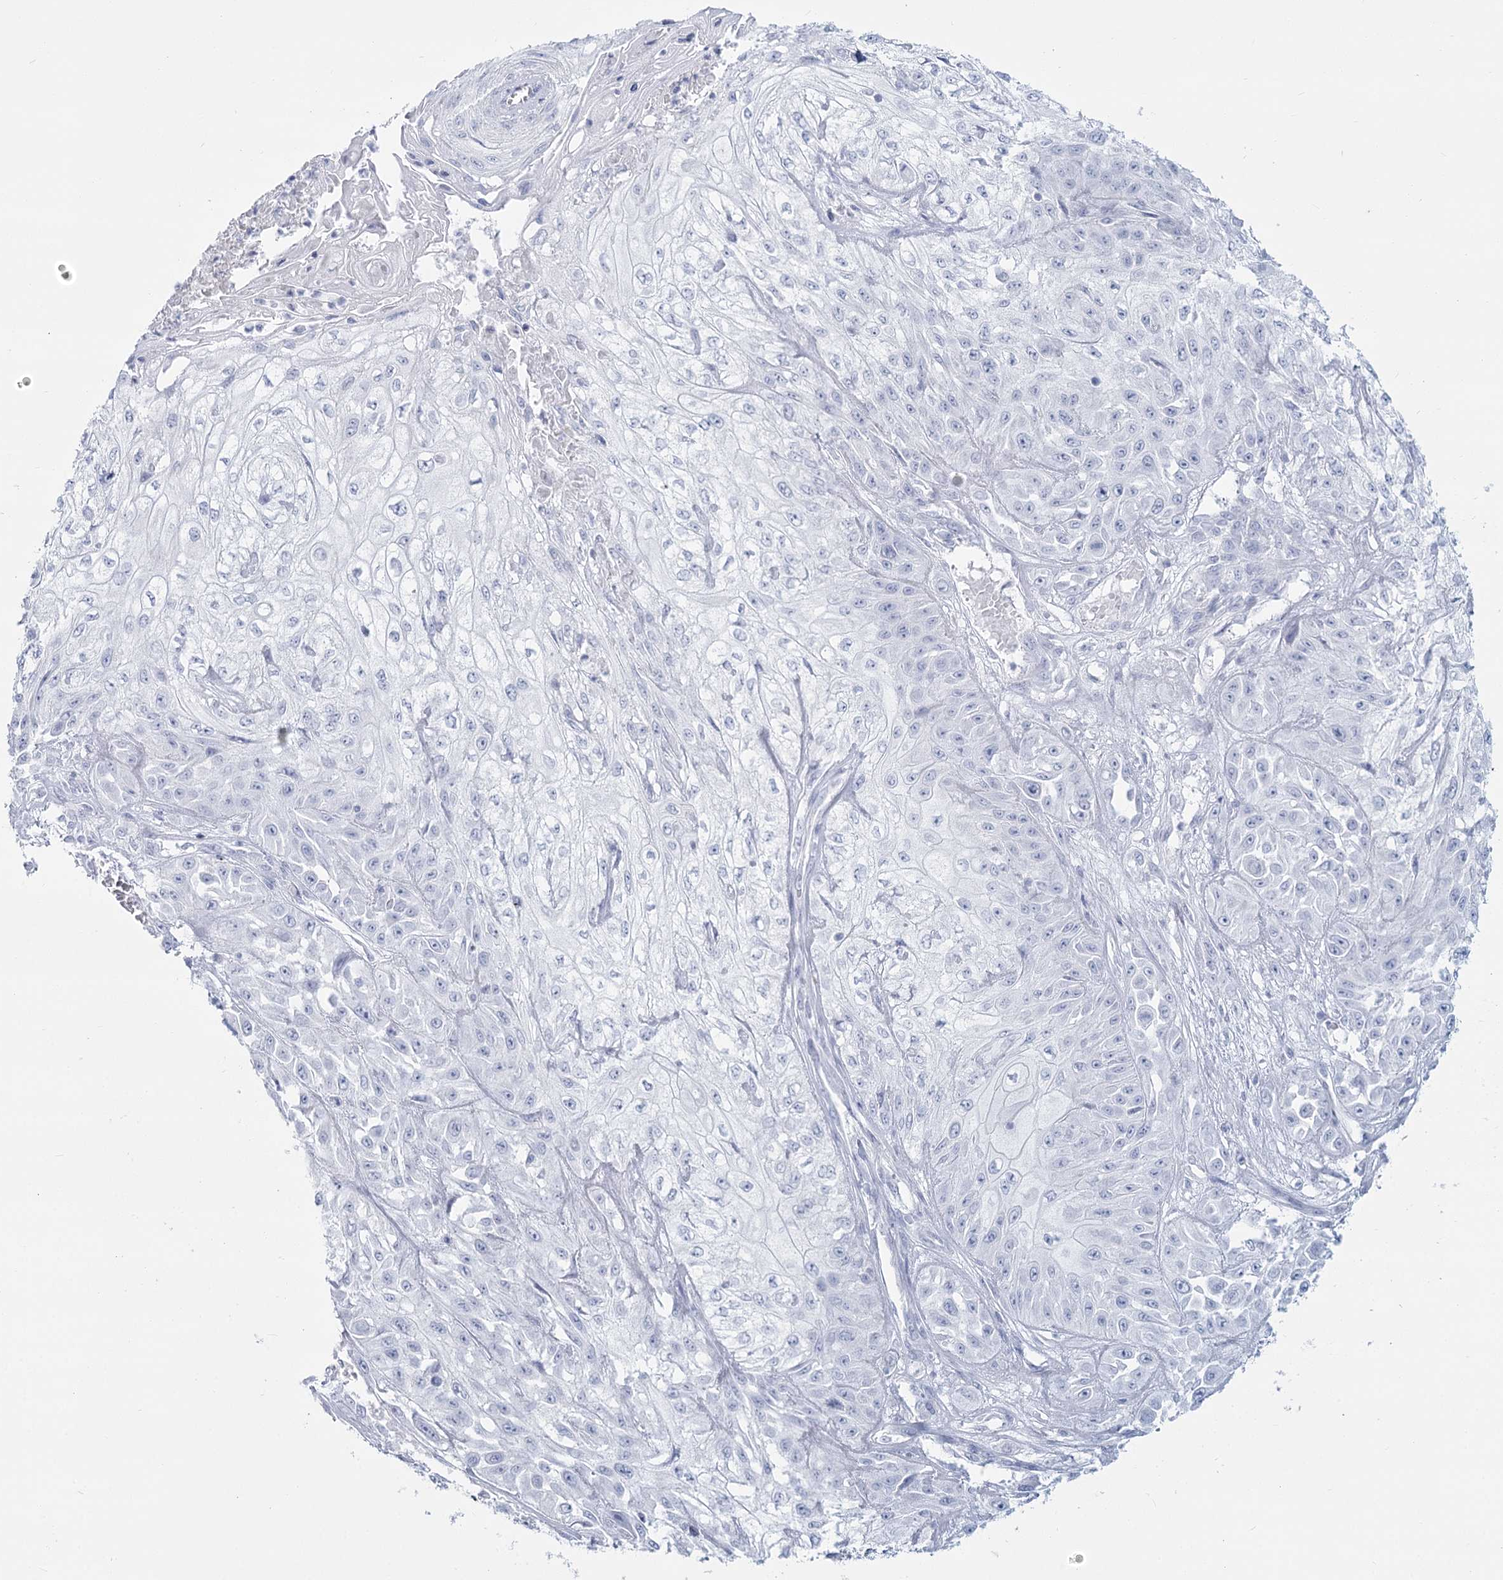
{"staining": {"intensity": "negative", "quantity": "none", "location": "none"}, "tissue": "skin cancer", "cell_type": "Tumor cells", "image_type": "cancer", "snomed": [{"axis": "morphology", "description": "Squamous cell carcinoma, NOS"}, {"axis": "morphology", "description": "Squamous cell carcinoma, metastatic, NOS"}, {"axis": "topography", "description": "Skin"}, {"axis": "topography", "description": "Lymph node"}], "caption": "Tumor cells are negative for protein expression in human skin metastatic squamous cell carcinoma.", "gene": "SLC6A19", "patient": {"sex": "male", "age": 75}}